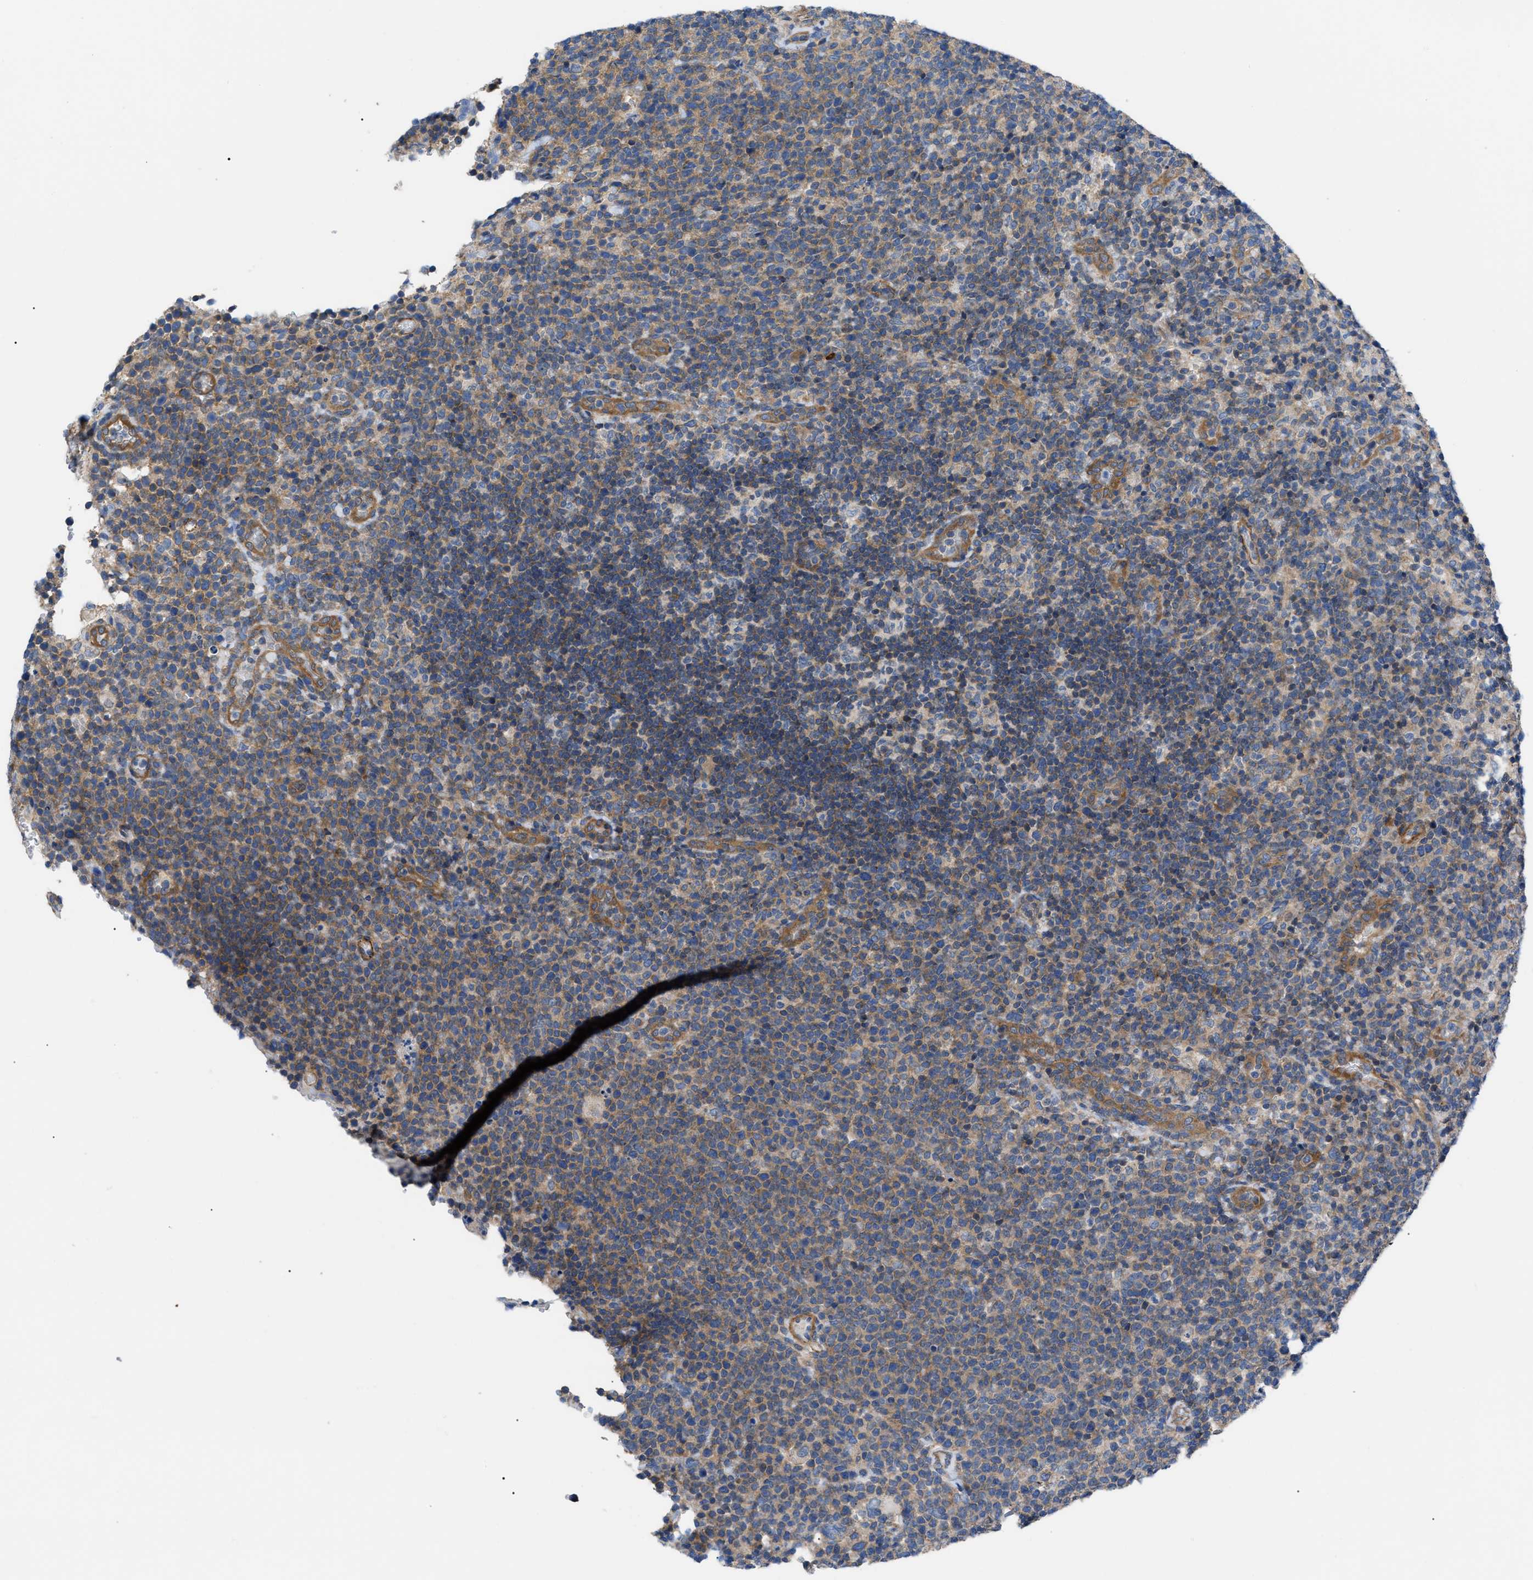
{"staining": {"intensity": "moderate", "quantity": "25%-75%", "location": "cytoplasmic/membranous"}, "tissue": "lymphoma", "cell_type": "Tumor cells", "image_type": "cancer", "snomed": [{"axis": "morphology", "description": "Malignant lymphoma, non-Hodgkin's type, High grade"}, {"axis": "topography", "description": "Lymph node"}], "caption": "A high-resolution image shows IHC staining of malignant lymphoma, non-Hodgkin's type (high-grade), which reveals moderate cytoplasmic/membranous positivity in approximately 25%-75% of tumor cells.", "gene": "HSPB8", "patient": {"sex": "male", "age": 61}}